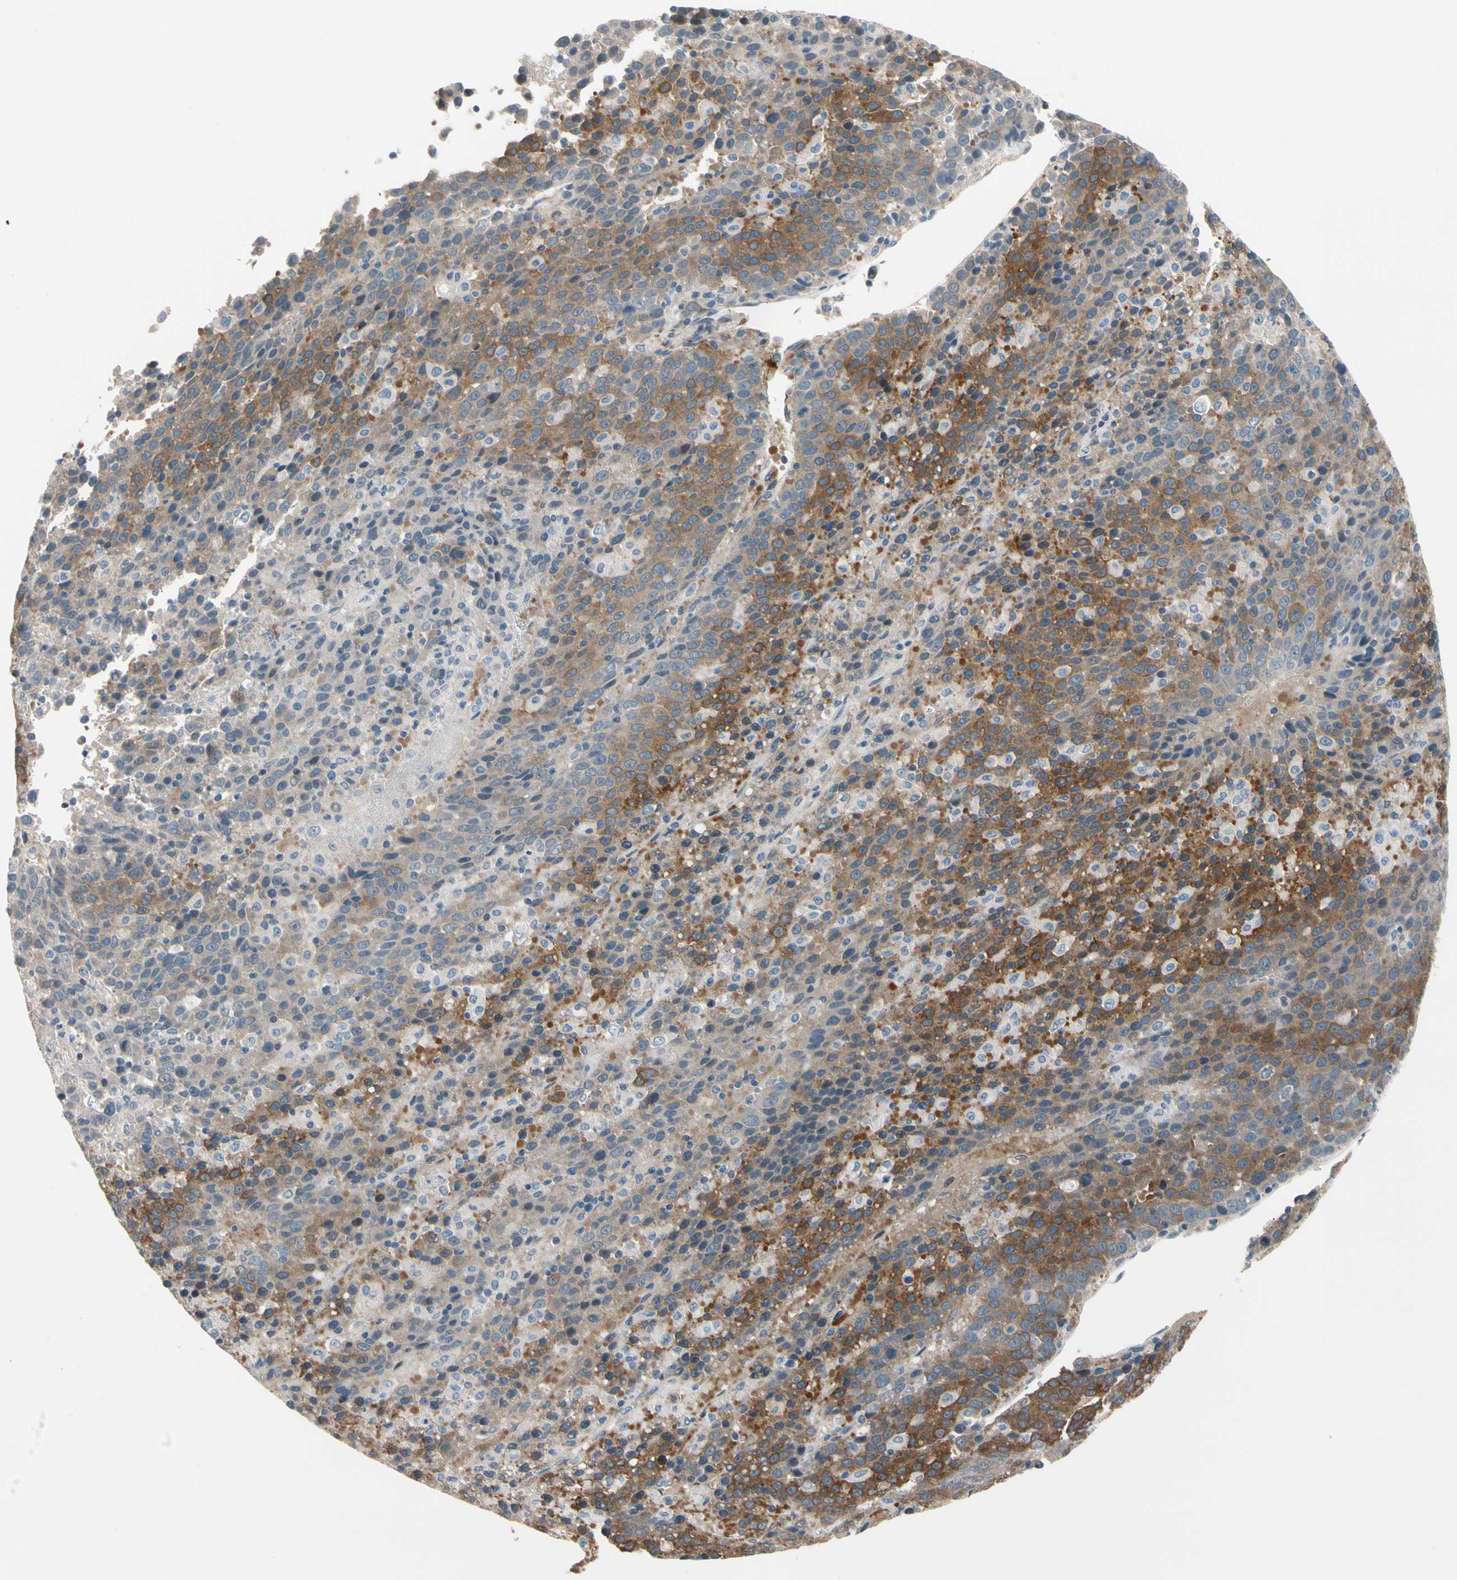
{"staining": {"intensity": "strong", "quantity": "25%-75%", "location": "cytoplasmic/membranous"}, "tissue": "liver cancer", "cell_type": "Tumor cells", "image_type": "cancer", "snomed": [{"axis": "morphology", "description": "Carcinoma, Hepatocellular, NOS"}, {"axis": "topography", "description": "Liver"}], "caption": "The micrograph reveals a brown stain indicating the presence of a protein in the cytoplasmic/membranous of tumor cells in liver cancer (hepatocellular carcinoma). (Stains: DAB (3,3'-diaminobenzidine) in brown, nuclei in blue, Microscopy: brightfield microscopy at high magnification).", "gene": "CFAP36", "patient": {"sex": "female", "age": 53}}